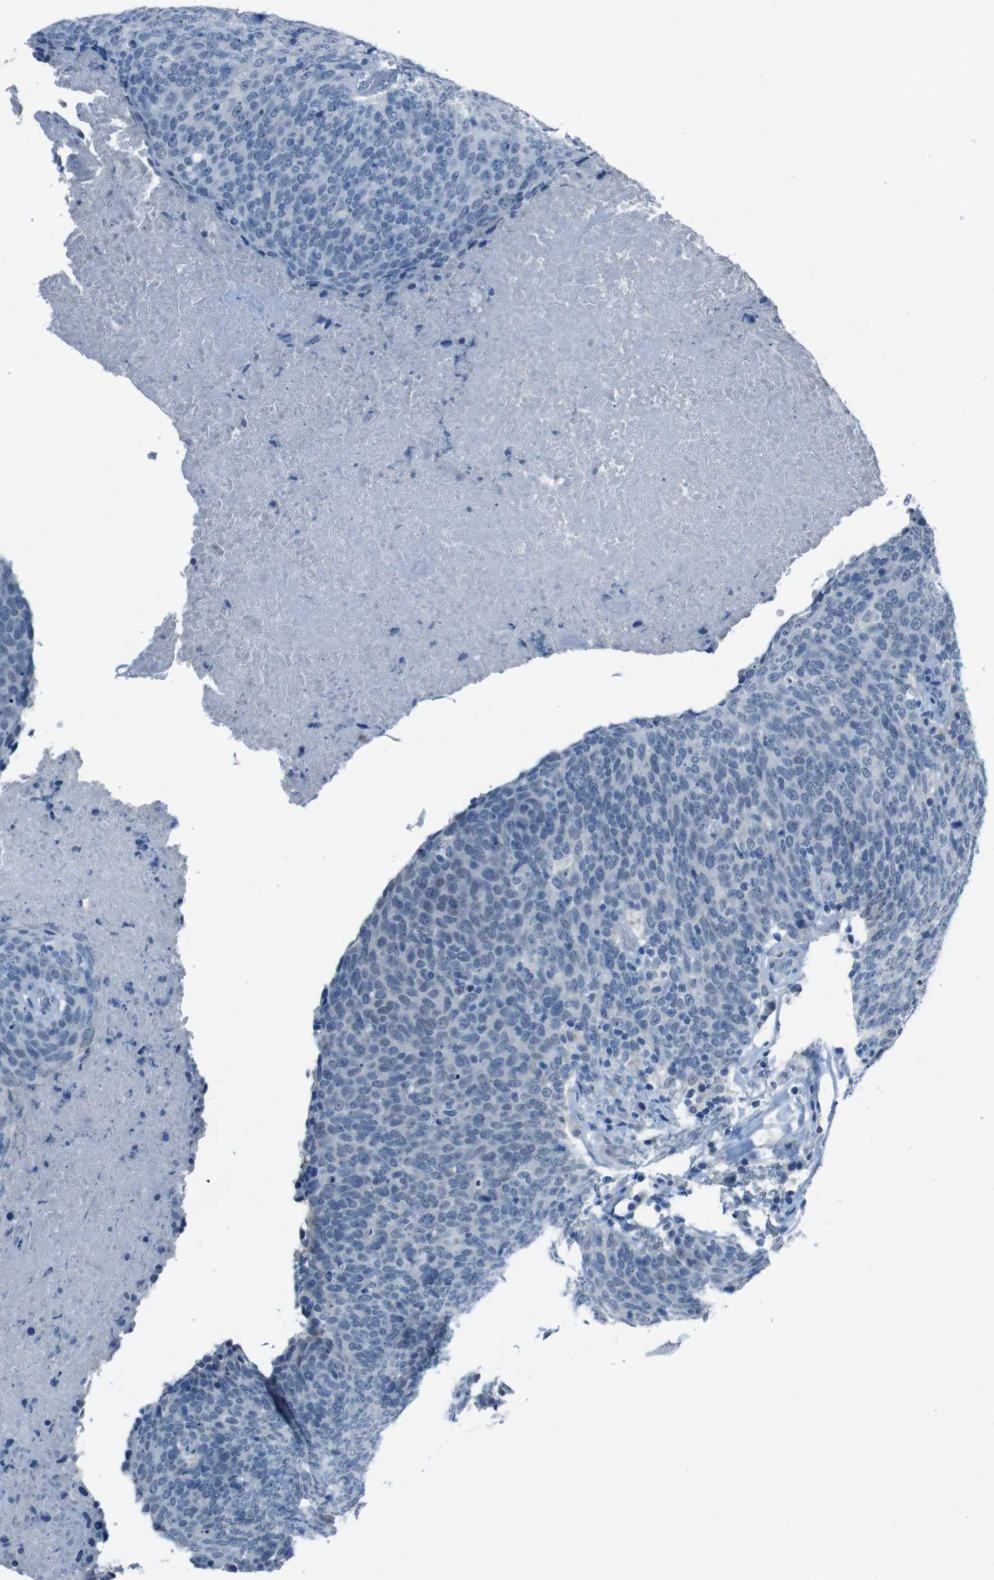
{"staining": {"intensity": "negative", "quantity": "none", "location": "none"}, "tissue": "head and neck cancer", "cell_type": "Tumor cells", "image_type": "cancer", "snomed": [{"axis": "morphology", "description": "Squamous cell carcinoma, NOS"}, {"axis": "morphology", "description": "Squamous cell carcinoma, metastatic, NOS"}, {"axis": "topography", "description": "Lymph node"}, {"axis": "topography", "description": "Head-Neck"}], "caption": "This is an immunohistochemistry image of head and neck cancer (squamous cell carcinoma). There is no expression in tumor cells.", "gene": "CDHR2", "patient": {"sex": "male", "age": 62}}